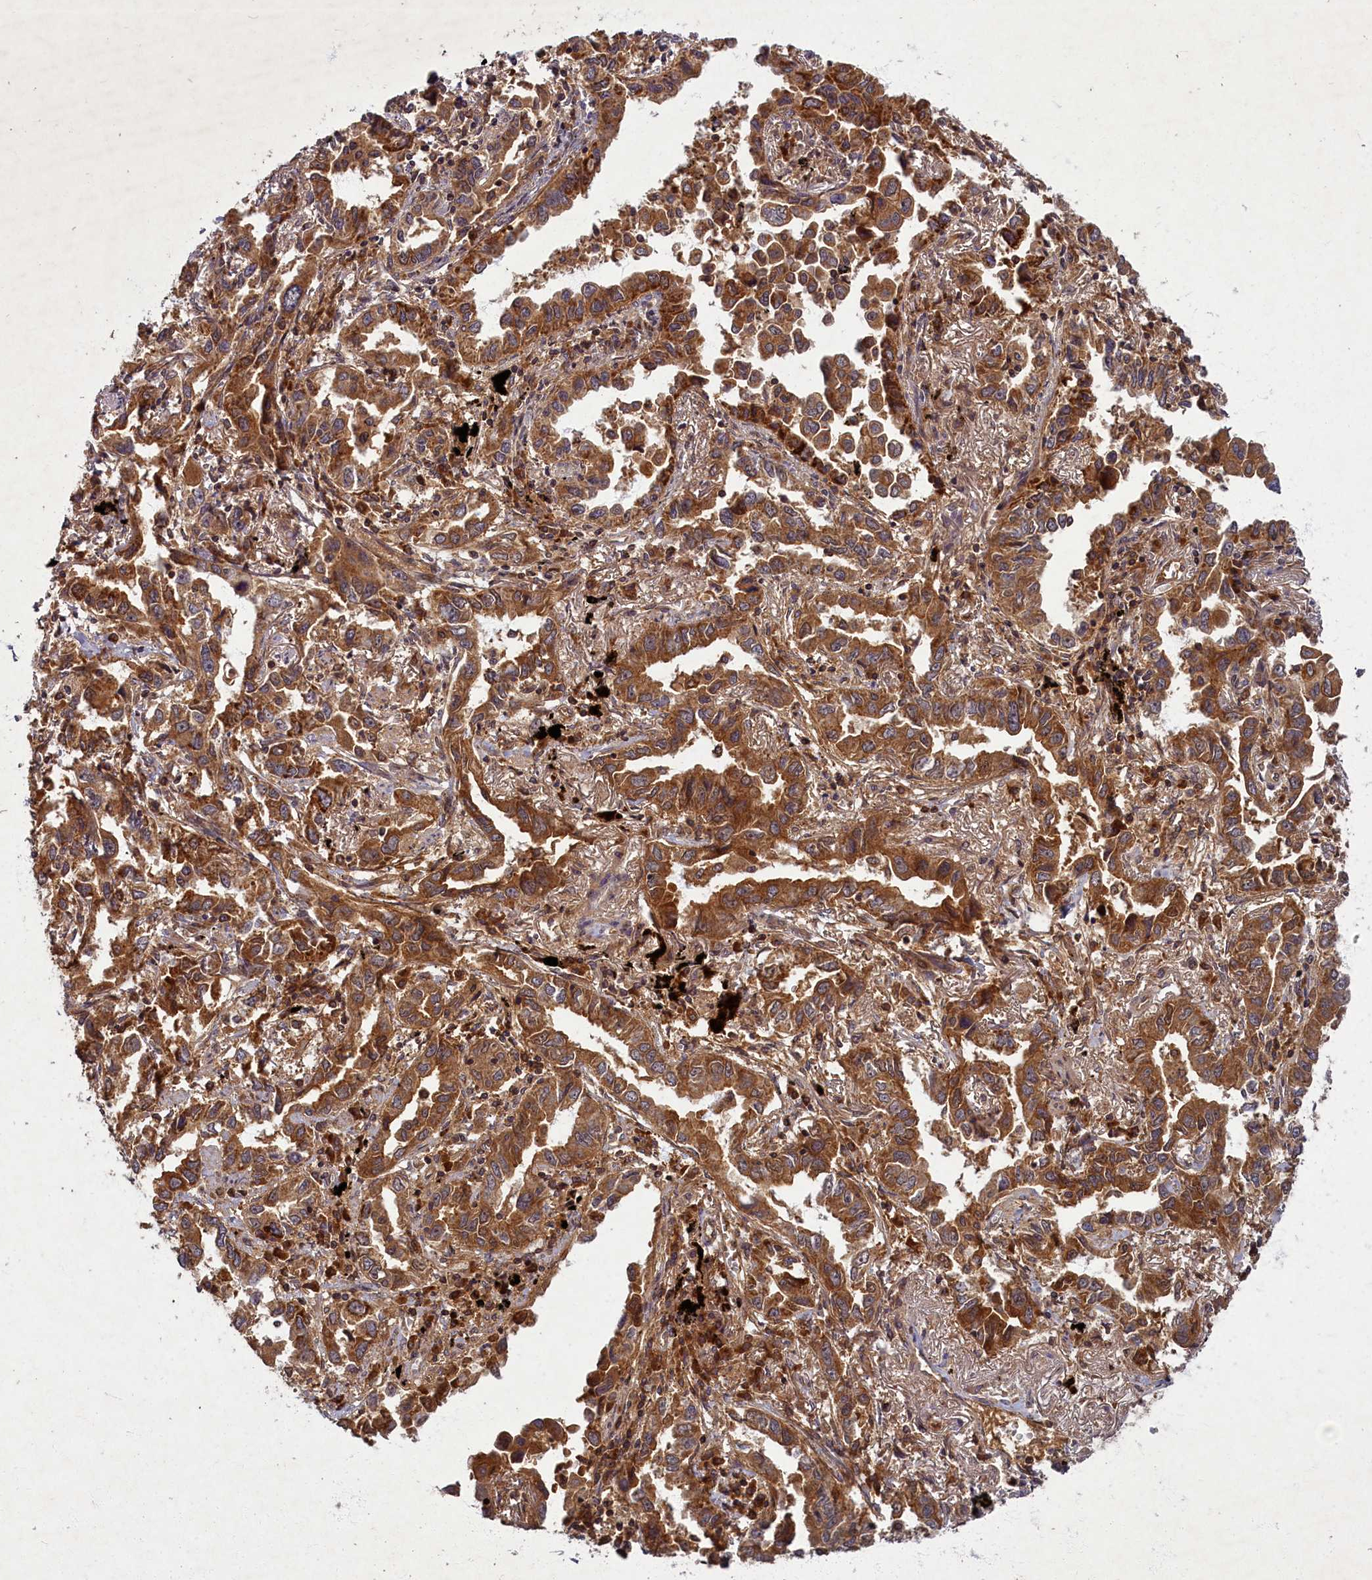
{"staining": {"intensity": "strong", "quantity": ">75%", "location": "cytoplasmic/membranous"}, "tissue": "lung cancer", "cell_type": "Tumor cells", "image_type": "cancer", "snomed": [{"axis": "morphology", "description": "Adenocarcinoma, NOS"}, {"axis": "topography", "description": "Lung"}], "caption": "The image displays immunohistochemical staining of adenocarcinoma (lung). There is strong cytoplasmic/membranous expression is appreciated in about >75% of tumor cells.", "gene": "BICD1", "patient": {"sex": "male", "age": 67}}